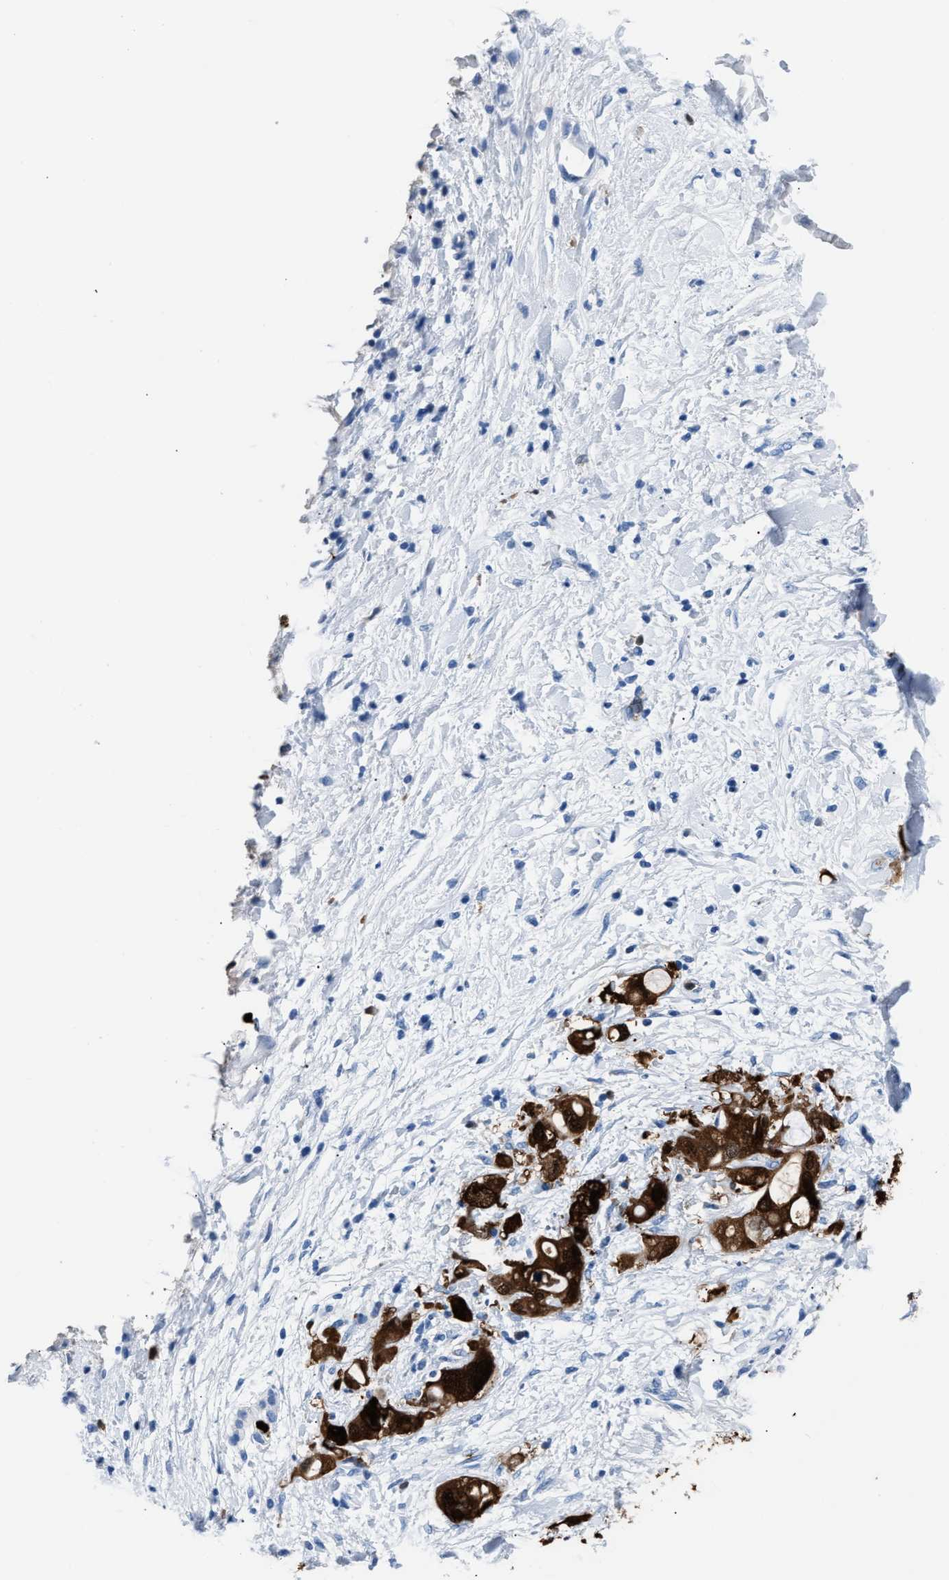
{"staining": {"intensity": "strong", "quantity": ">75%", "location": "cytoplasmic/membranous,nuclear"}, "tissue": "pancreatic cancer", "cell_type": "Tumor cells", "image_type": "cancer", "snomed": [{"axis": "morphology", "description": "Adenocarcinoma, NOS"}, {"axis": "topography", "description": "Pancreas"}], "caption": "Strong cytoplasmic/membranous and nuclear protein positivity is appreciated in approximately >75% of tumor cells in pancreatic cancer (adenocarcinoma).", "gene": "S100P", "patient": {"sex": "female", "age": 56}}